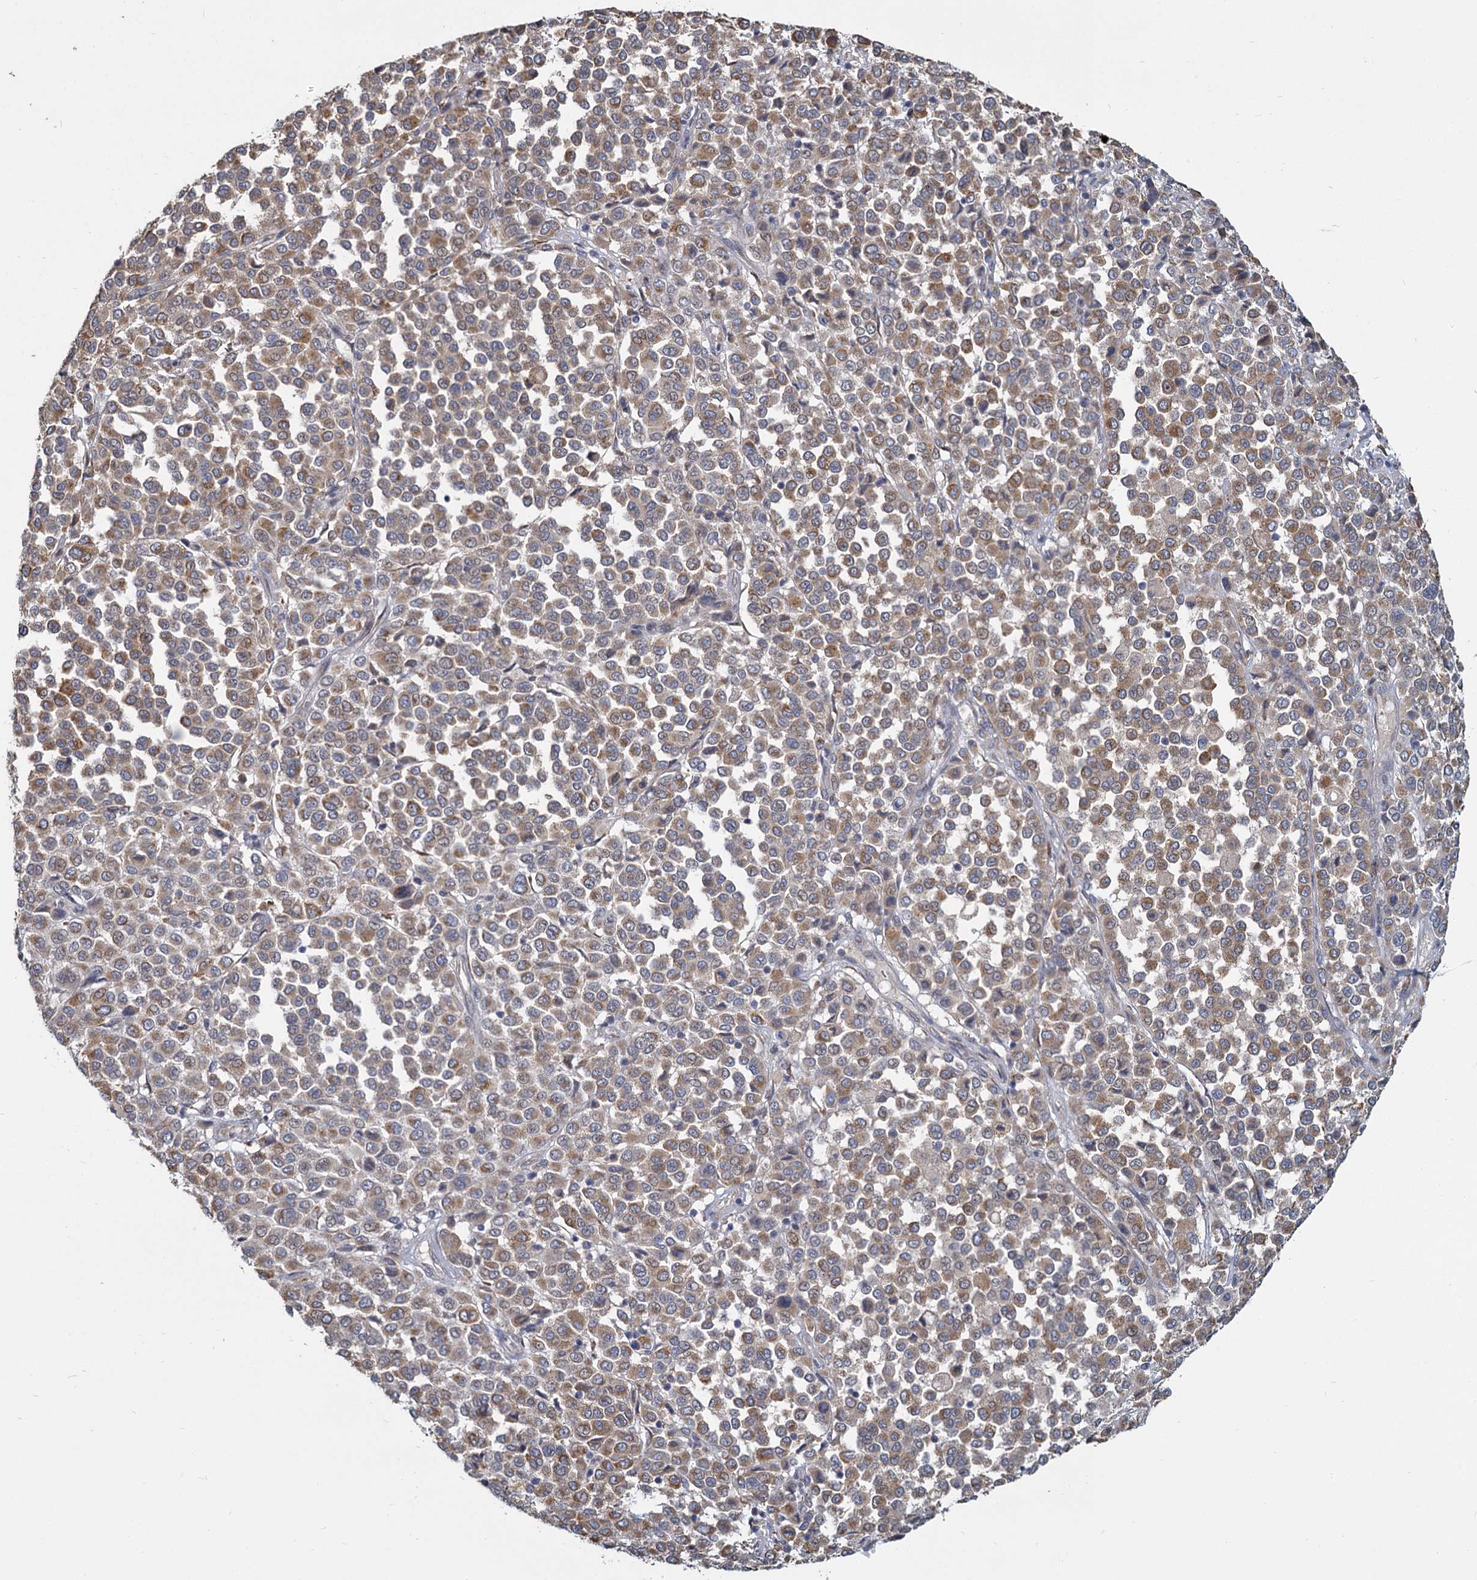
{"staining": {"intensity": "moderate", "quantity": ">75%", "location": "cytoplasmic/membranous"}, "tissue": "melanoma", "cell_type": "Tumor cells", "image_type": "cancer", "snomed": [{"axis": "morphology", "description": "Malignant melanoma, Metastatic site"}, {"axis": "topography", "description": "Pancreas"}], "caption": "DAB (3,3'-diaminobenzidine) immunohistochemical staining of malignant melanoma (metastatic site) exhibits moderate cytoplasmic/membranous protein positivity in about >75% of tumor cells.", "gene": "LRRC51", "patient": {"sex": "female", "age": 30}}